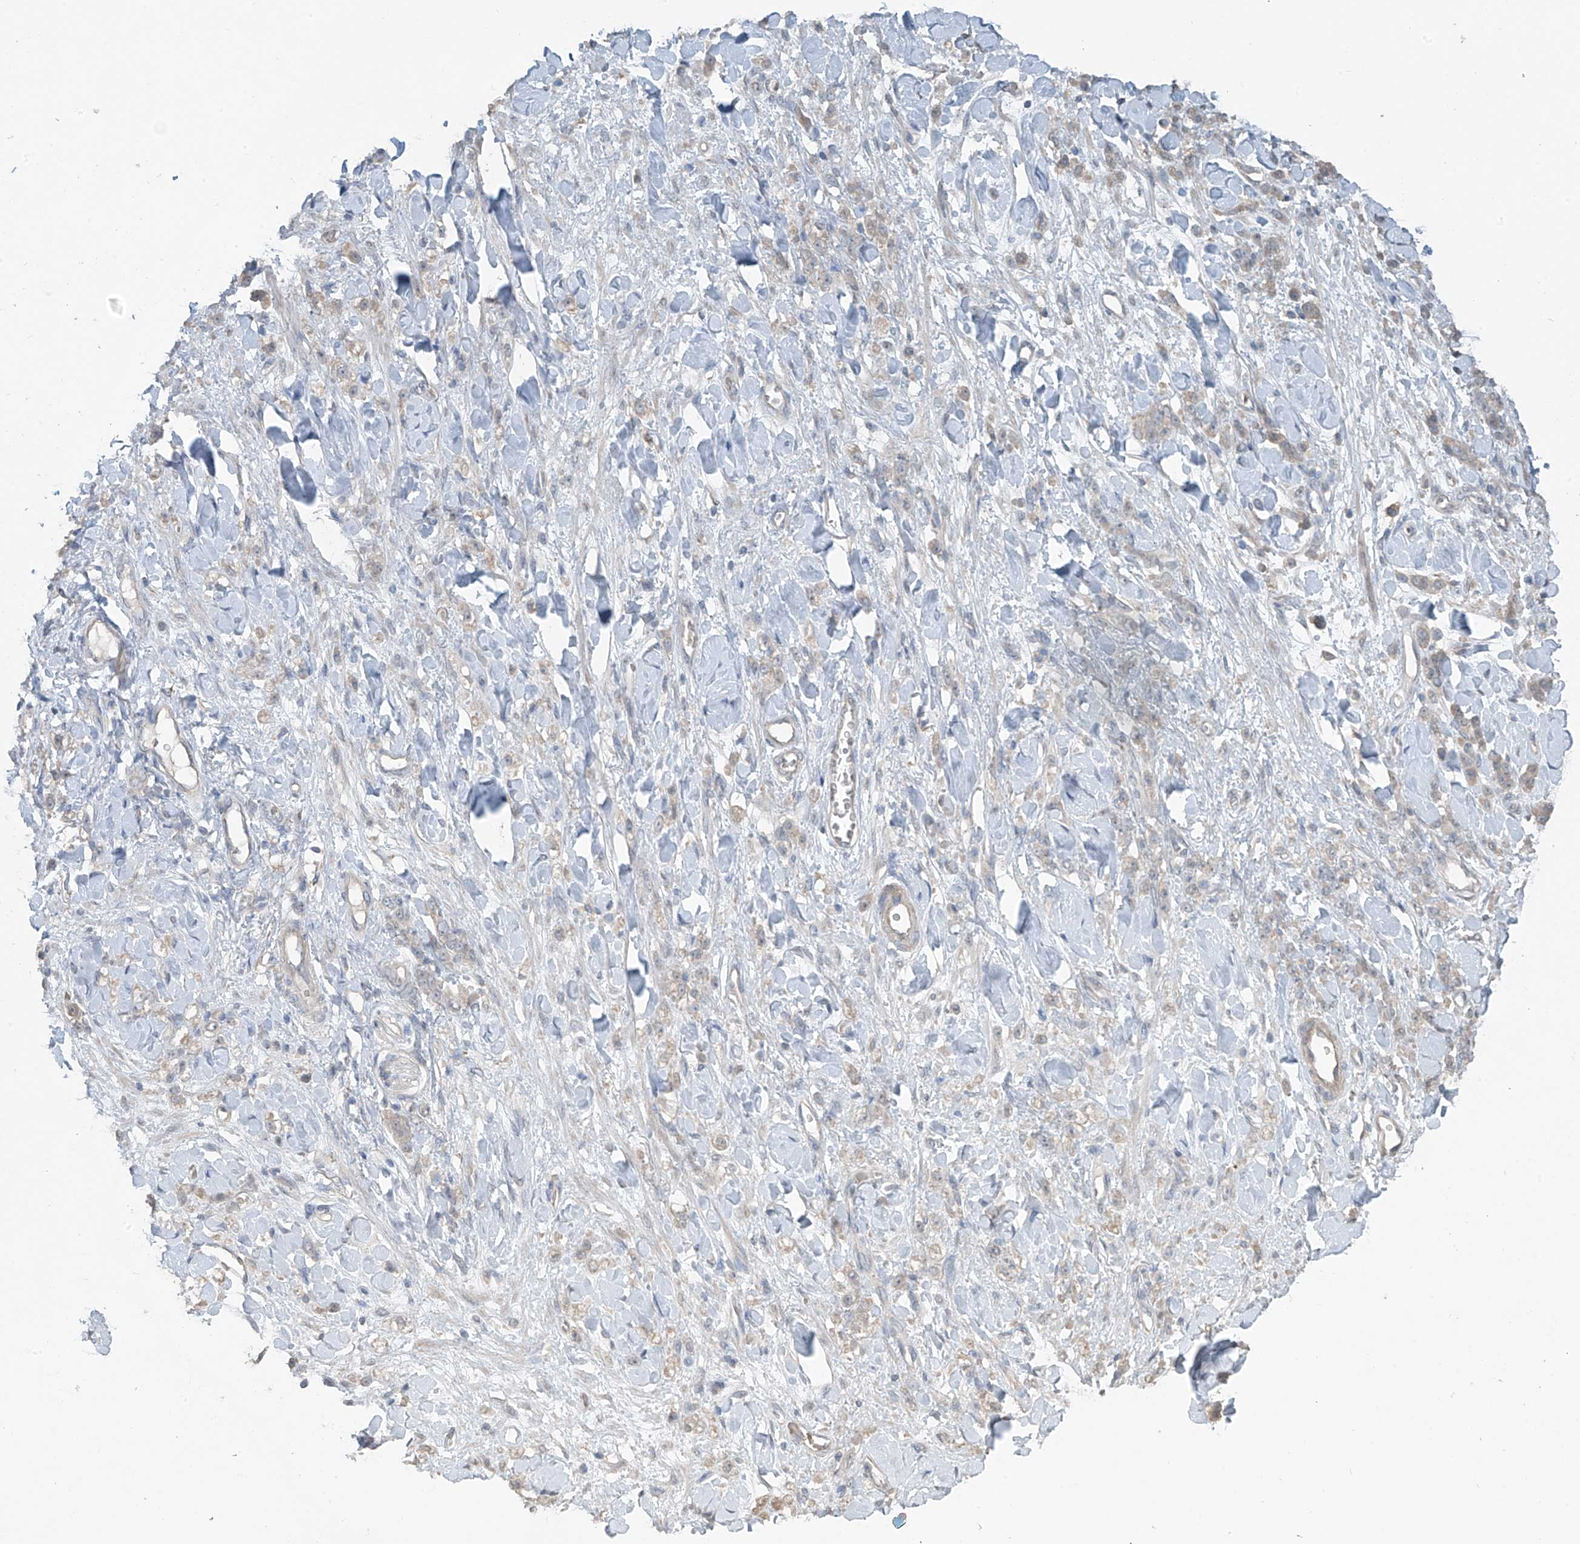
{"staining": {"intensity": "weak", "quantity": "<25%", "location": "cytoplasmic/membranous"}, "tissue": "stomach cancer", "cell_type": "Tumor cells", "image_type": "cancer", "snomed": [{"axis": "morphology", "description": "Normal tissue, NOS"}, {"axis": "morphology", "description": "Adenocarcinoma, NOS"}, {"axis": "topography", "description": "Stomach"}], "caption": "Tumor cells are negative for protein expression in human adenocarcinoma (stomach). (DAB (3,3'-diaminobenzidine) immunohistochemistry visualized using brightfield microscopy, high magnification).", "gene": "HOXA11", "patient": {"sex": "male", "age": 82}}